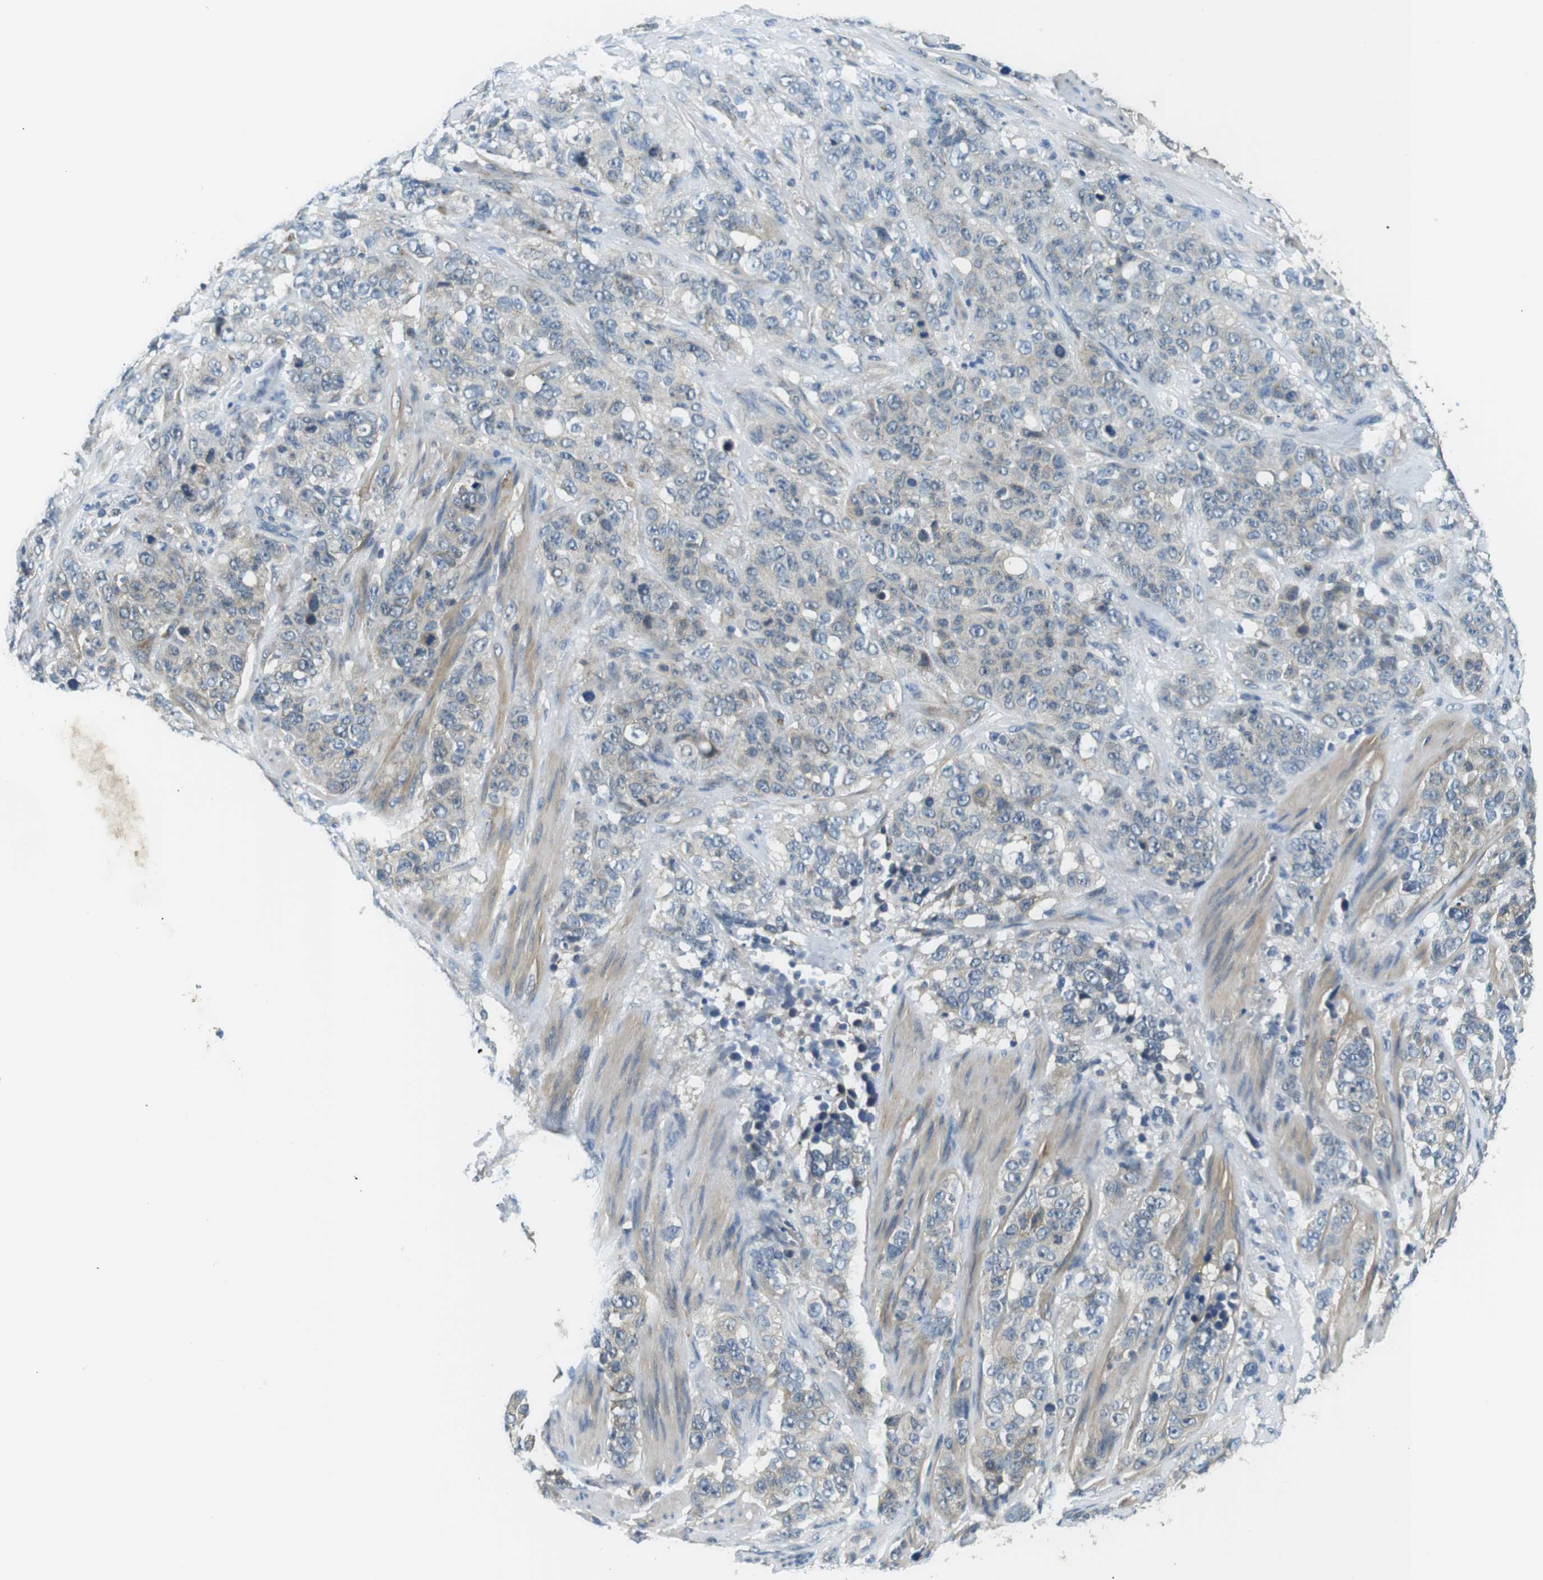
{"staining": {"intensity": "negative", "quantity": "none", "location": "none"}, "tissue": "stomach cancer", "cell_type": "Tumor cells", "image_type": "cancer", "snomed": [{"axis": "morphology", "description": "Adenocarcinoma, NOS"}, {"axis": "topography", "description": "Stomach"}], "caption": "Immunohistochemistry (IHC) of stomach cancer exhibits no positivity in tumor cells.", "gene": "WSCD1", "patient": {"sex": "male", "age": 48}}